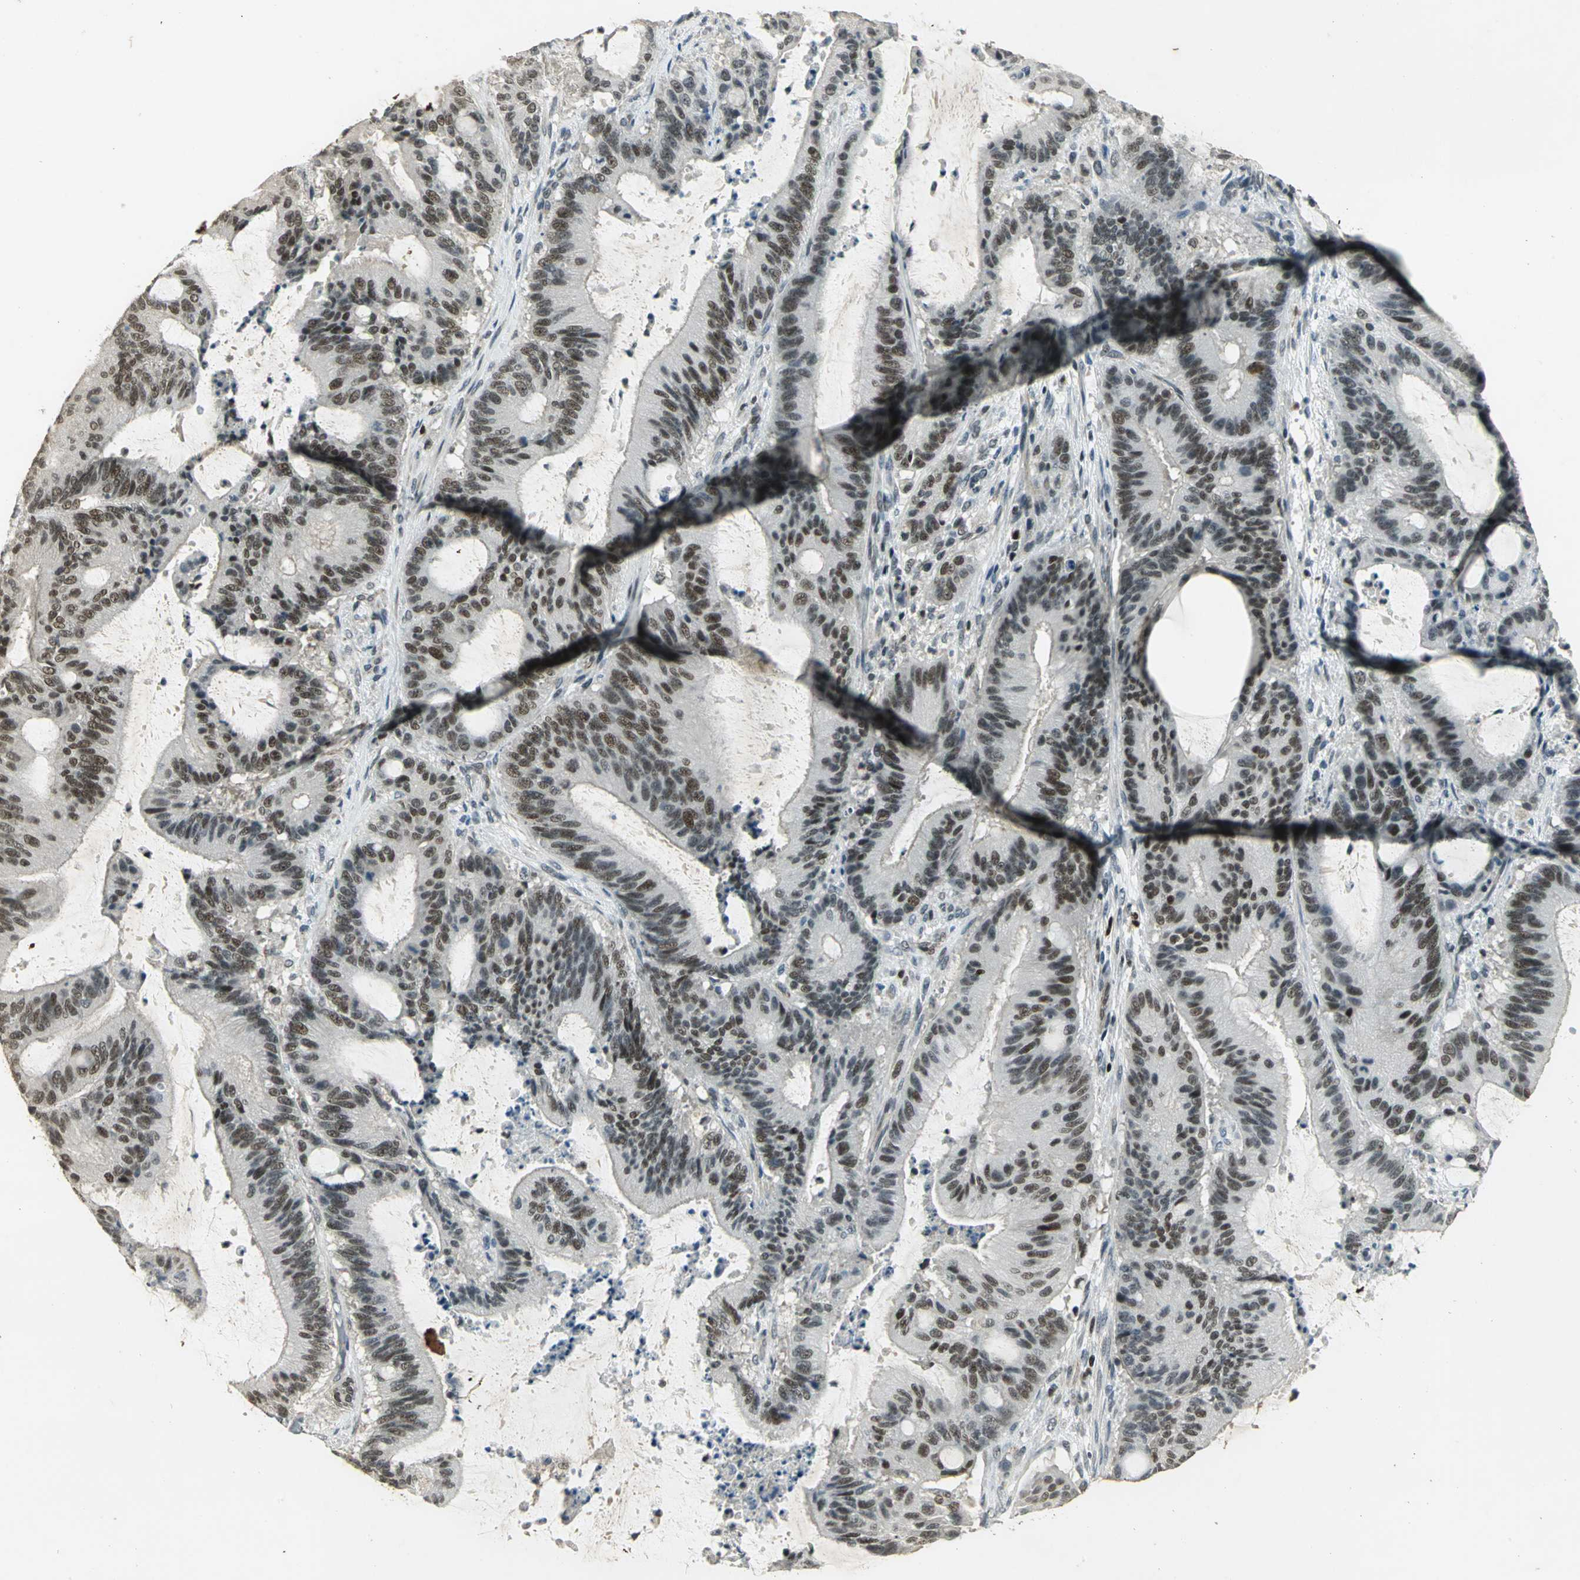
{"staining": {"intensity": "weak", "quantity": ">75%", "location": "nuclear"}, "tissue": "liver cancer", "cell_type": "Tumor cells", "image_type": "cancer", "snomed": [{"axis": "morphology", "description": "Cholangiocarcinoma"}, {"axis": "topography", "description": "Liver"}], "caption": "This photomicrograph shows liver cholangiocarcinoma stained with immunohistochemistry to label a protein in brown. The nuclear of tumor cells show weak positivity for the protein. Nuclei are counter-stained blue.", "gene": "ELF1", "patient": {"sex": "female", "age": 73}}